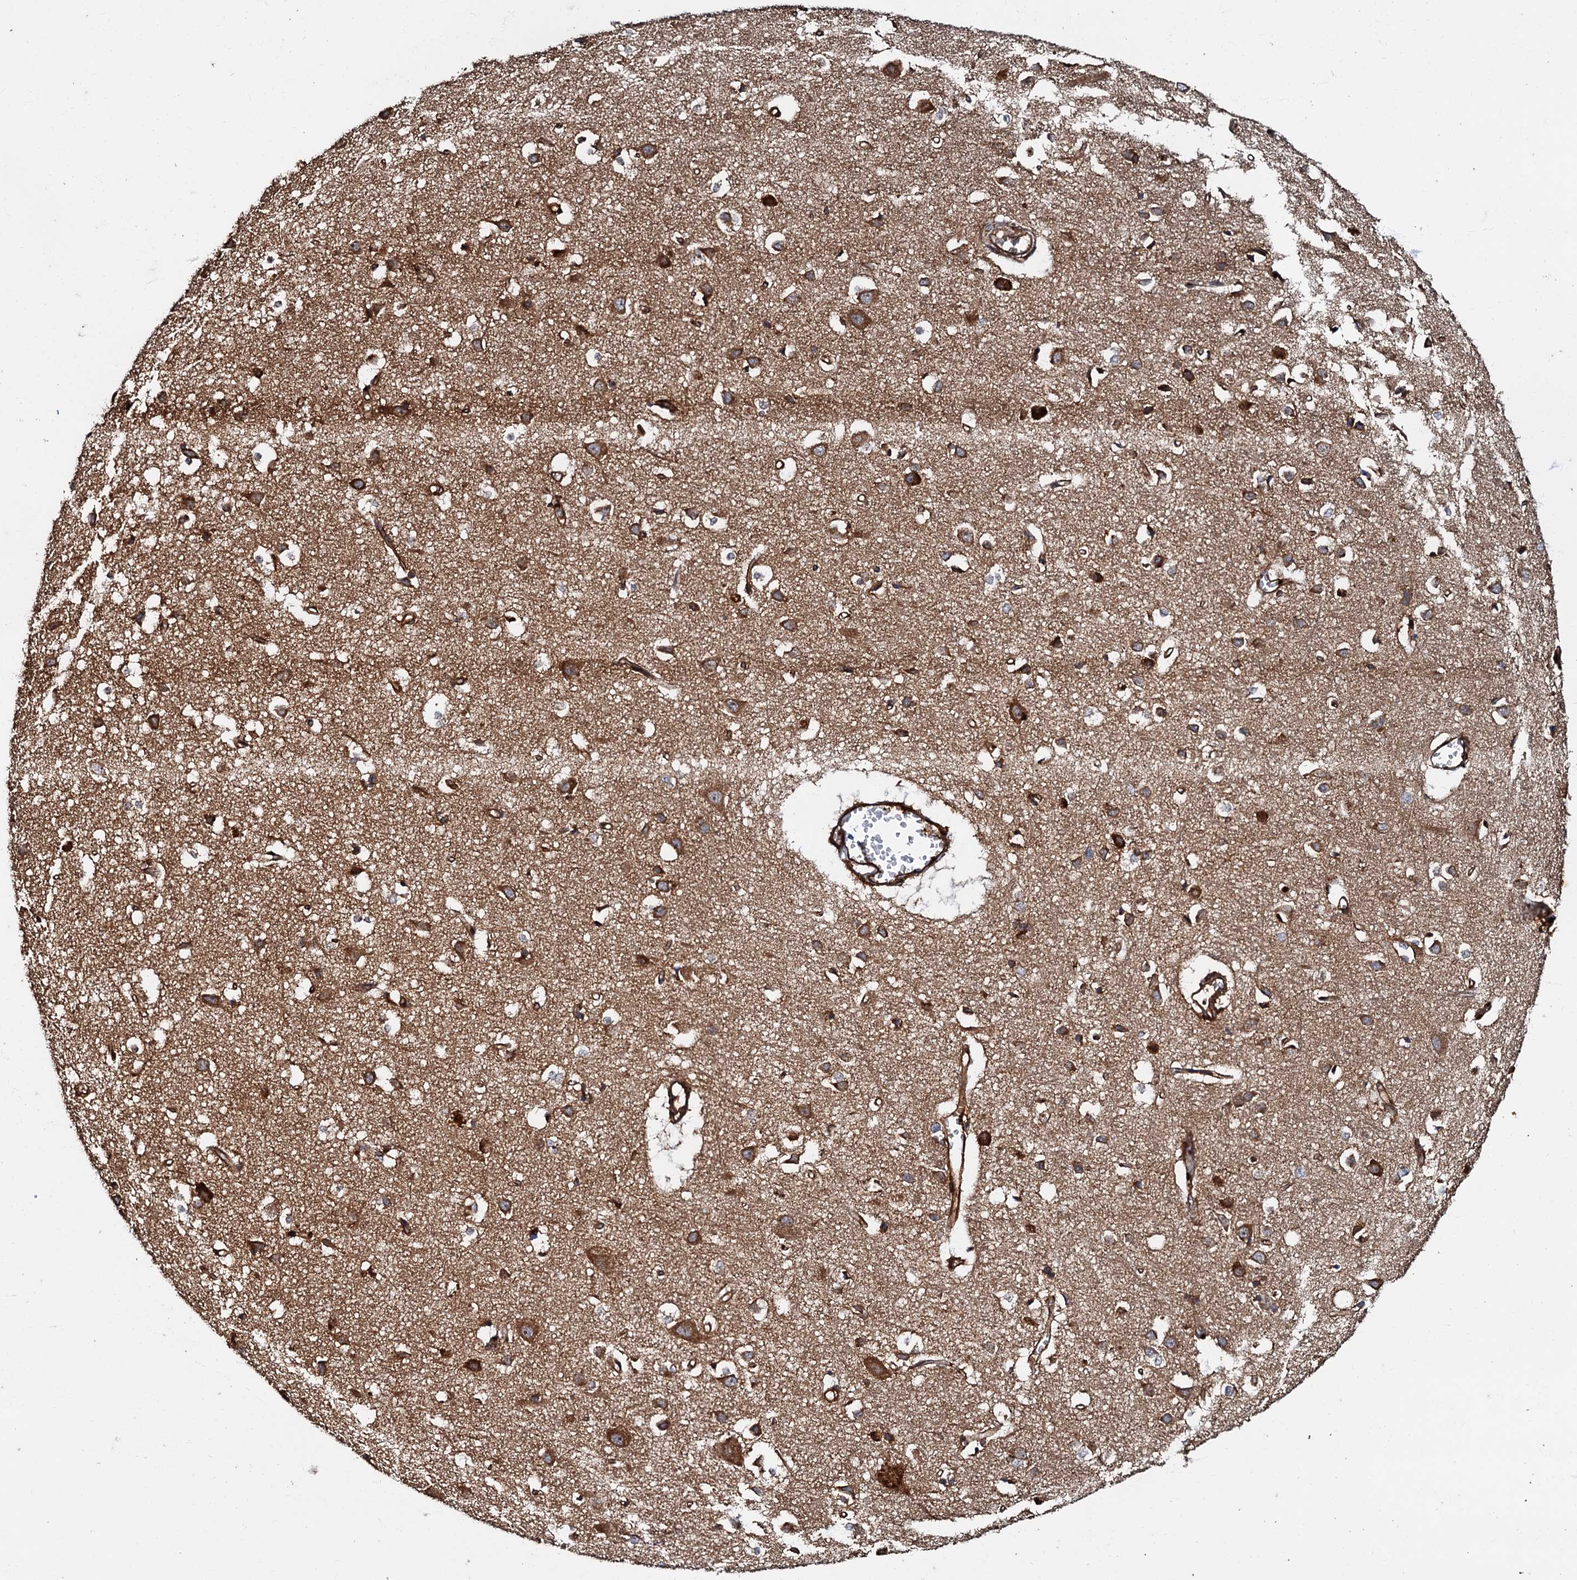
{"staining": {"intensity": "strong", "quantity": ">75%", "location": "cytoplasmic/membranous"}, "tissue": "cerebral cortex", "cell_type": "Endothelial cells", "image_type": "normal", "snomed": [{"axis": "morphology", "description": "Normal tissue, NOS"}, {"axis": "topography", "description": "Cerebral cortex"}], "caption": "High-magnification brightfield microscopy of benign cerebral cortex stained with DAB (3,3'-diaminobenzidine) (brown) and counterstained with hematoxylin (blue). endothelial cells exhibit strong cytoplasmic/membranous staining is identified in approximately>75% of cells.", "gene": "BLOC1S6", "patient": {"sex": "female", "age": 64}}